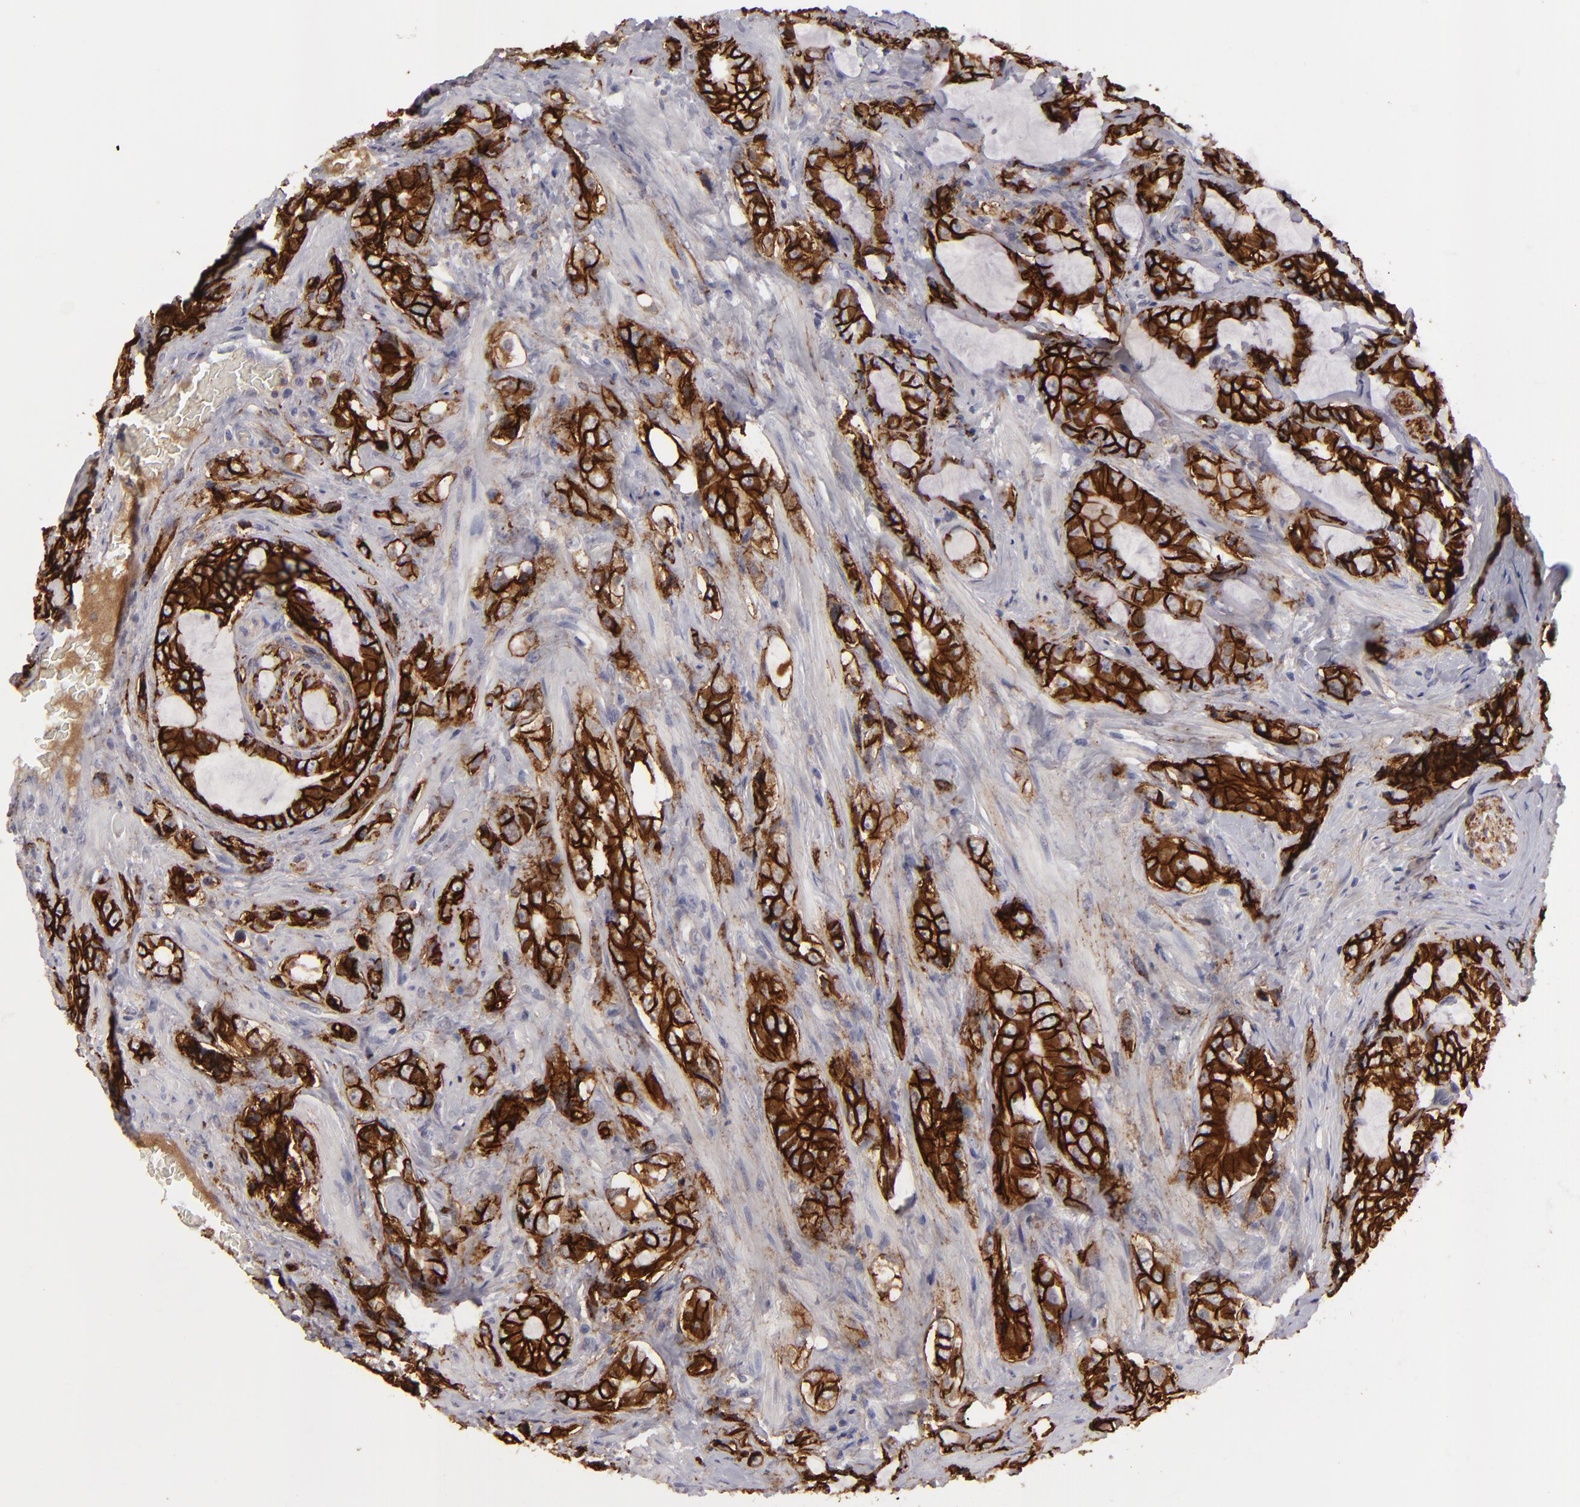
{"staining": {"intensity": "strong", "quantity": ">75%", "location": "cytoplasmic/membranous"}, "tissue": "prostate cancer", "cell_type": "Tumor cells", "image_type": "cancer", "snomed": [{"axis": "morphology", "description": "Adenocarcinoma, Medium grade"}, {"axis": "topography", "description": "Prostate"}], "caption": "Medium-grade adenocarcinoma (prostate) stained with DAB (3,3'-diaminobenzidine) IHC reveals high levels of strong cytoplasmic/membranous staining in approximately >75% of tumor cells.", "gene": "ALCAM", "patient": {"sex": "male", "age": 70}}